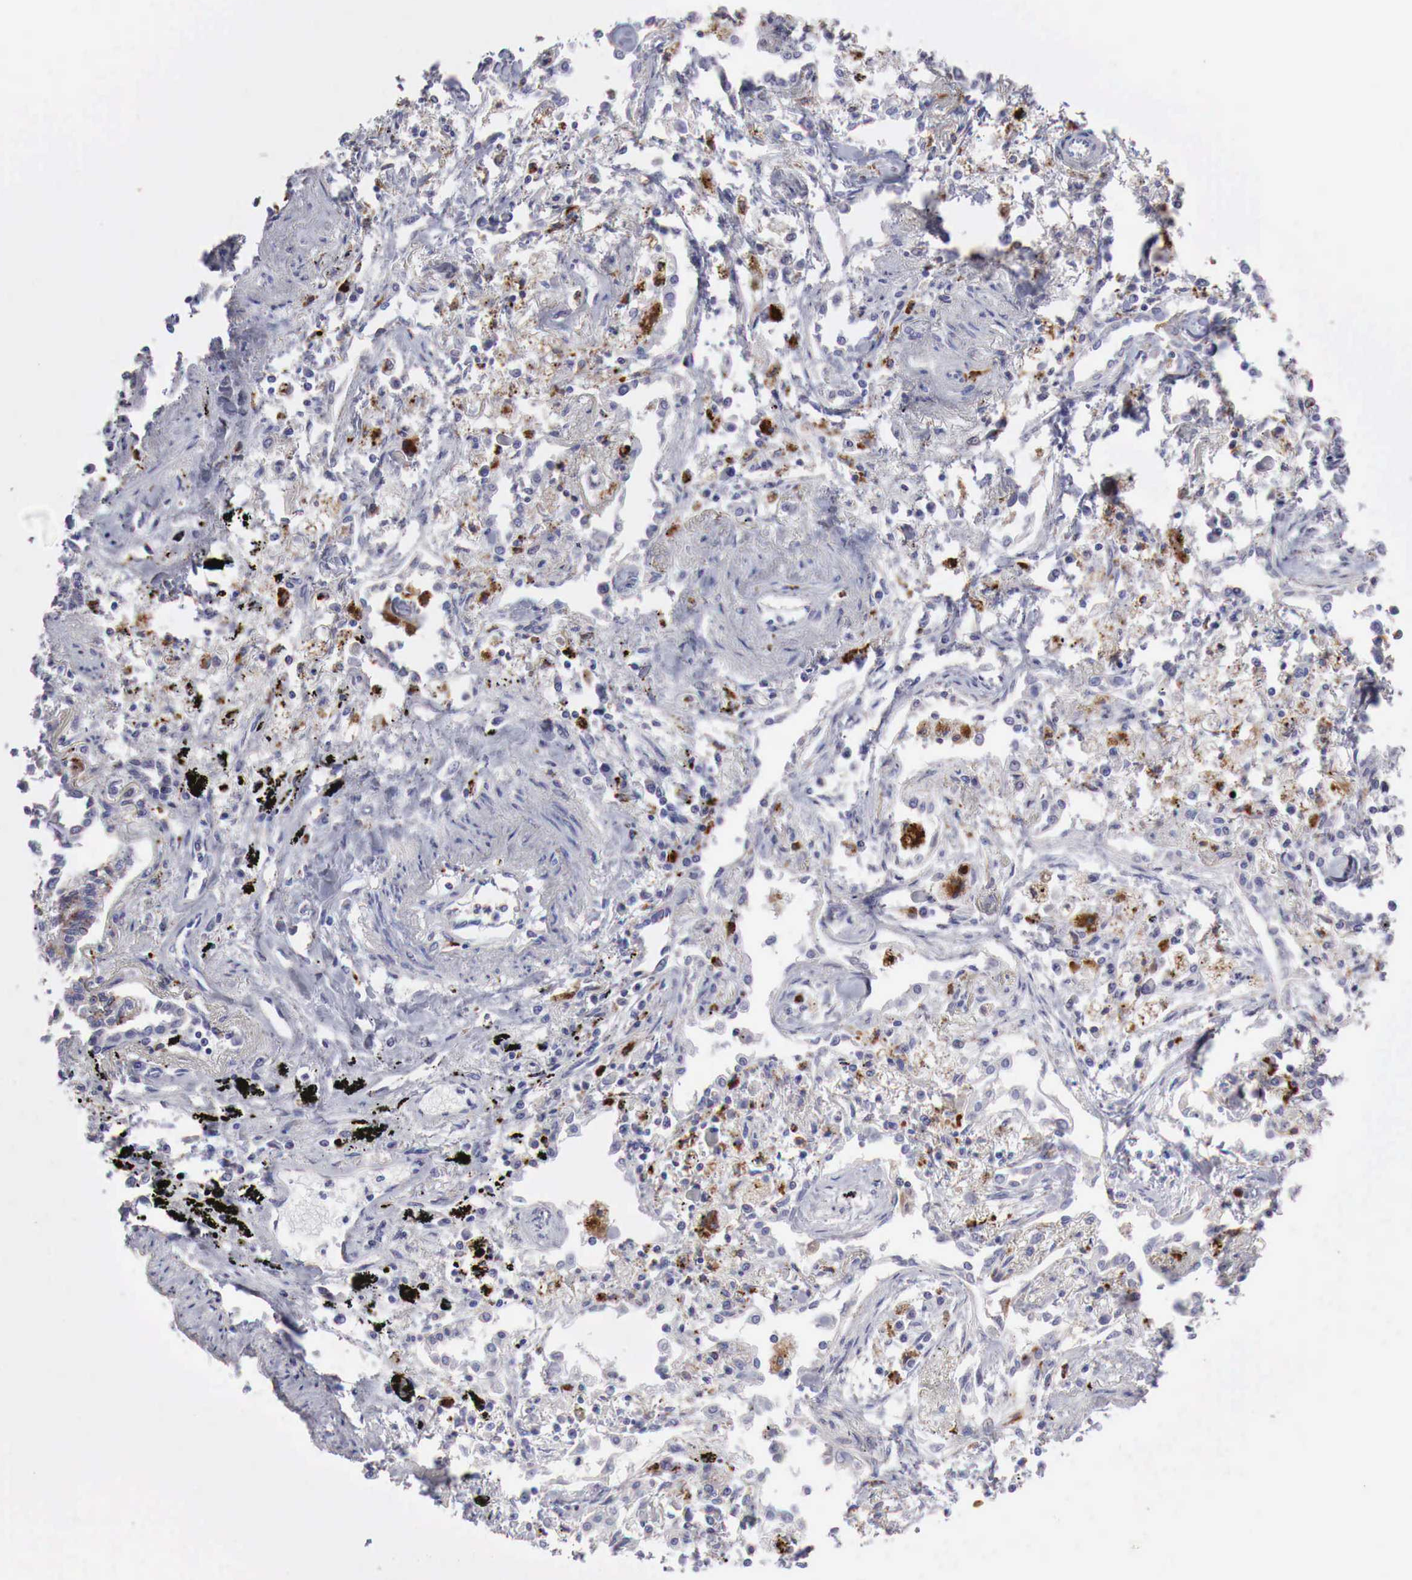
{"staining": {"intensity": "moderate", "quantity": "<25%", "location": "cytoplasmic/membranous"}, "tissue": "lung cancer", "cell_type": "Tumor cells", "image_type": "cancer", "snomed": [{"axis": "morphology", "description": "Adenocarcinoma, NOS"}, {"axis": "topography", "description": "Lung"}], "caption": "The photomicrograph demonstrates immunohistochemical staining of lung cancer. There is moderate cytoplasmic/membranous expression is identified in approximately <25% of tumor cells.", "gene": "GLA", "patient": {"sex": "male", "age": 60}}